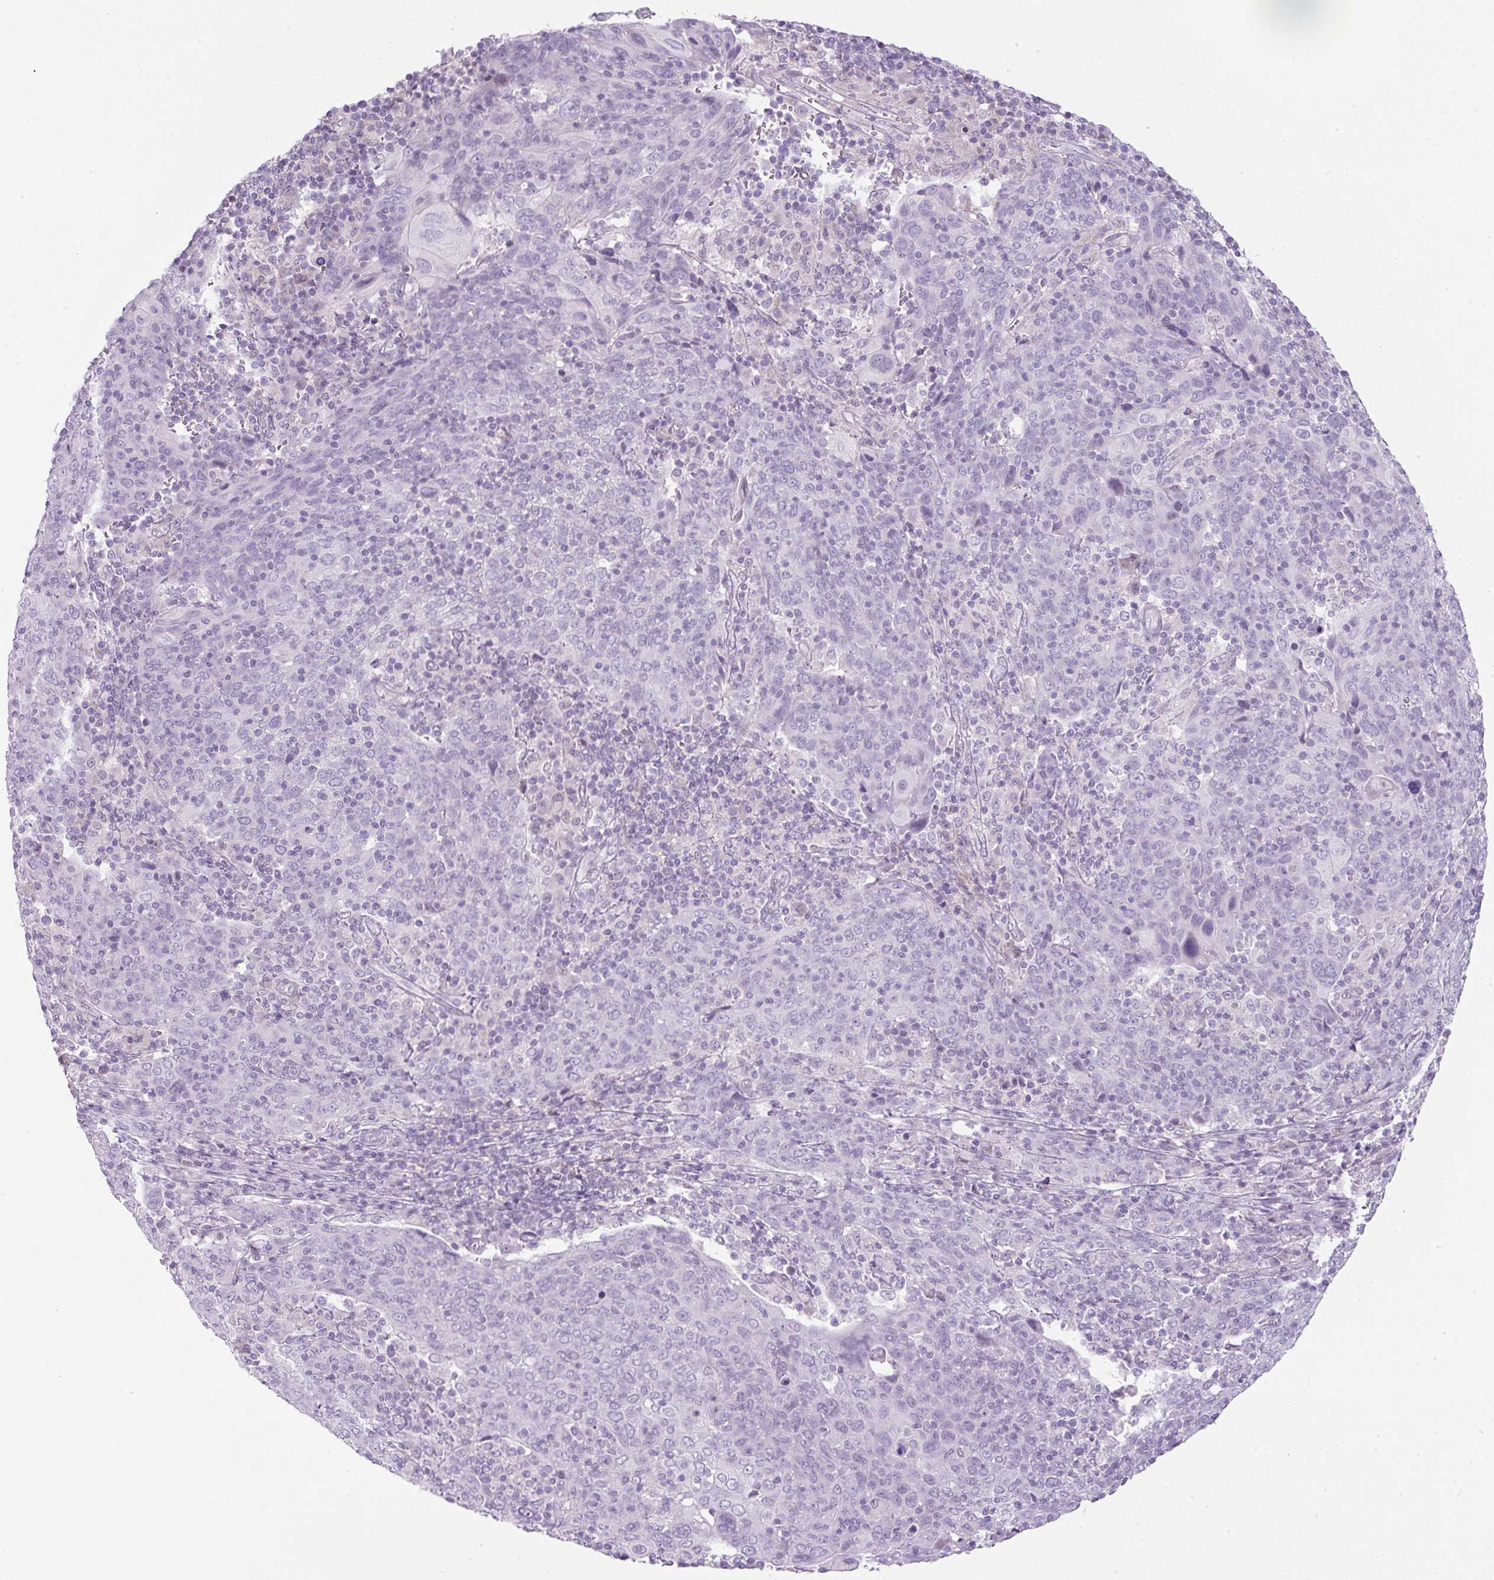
{"staining": {"intensity": "negative", "quantity": "none", "location": "none"}, "tissue": "cervical cancer", "cell_type": "Tumor cells", "image_type": "cancer", "snomed": [{"axis": "morphology", "description": "Squamous cell carcinoma, NOS"}, {"axis": "topography", "description": "Cervix"}], "caption": "Cervical cancer (squamous cell carcinoma) was stained to show a protein in brown. There is no significant positivity in tumor cells. (DAB IHC with hematoxylin counter stain).", "gene": "FGFBP3", "patient": {"sex": "female", "age": 67}}